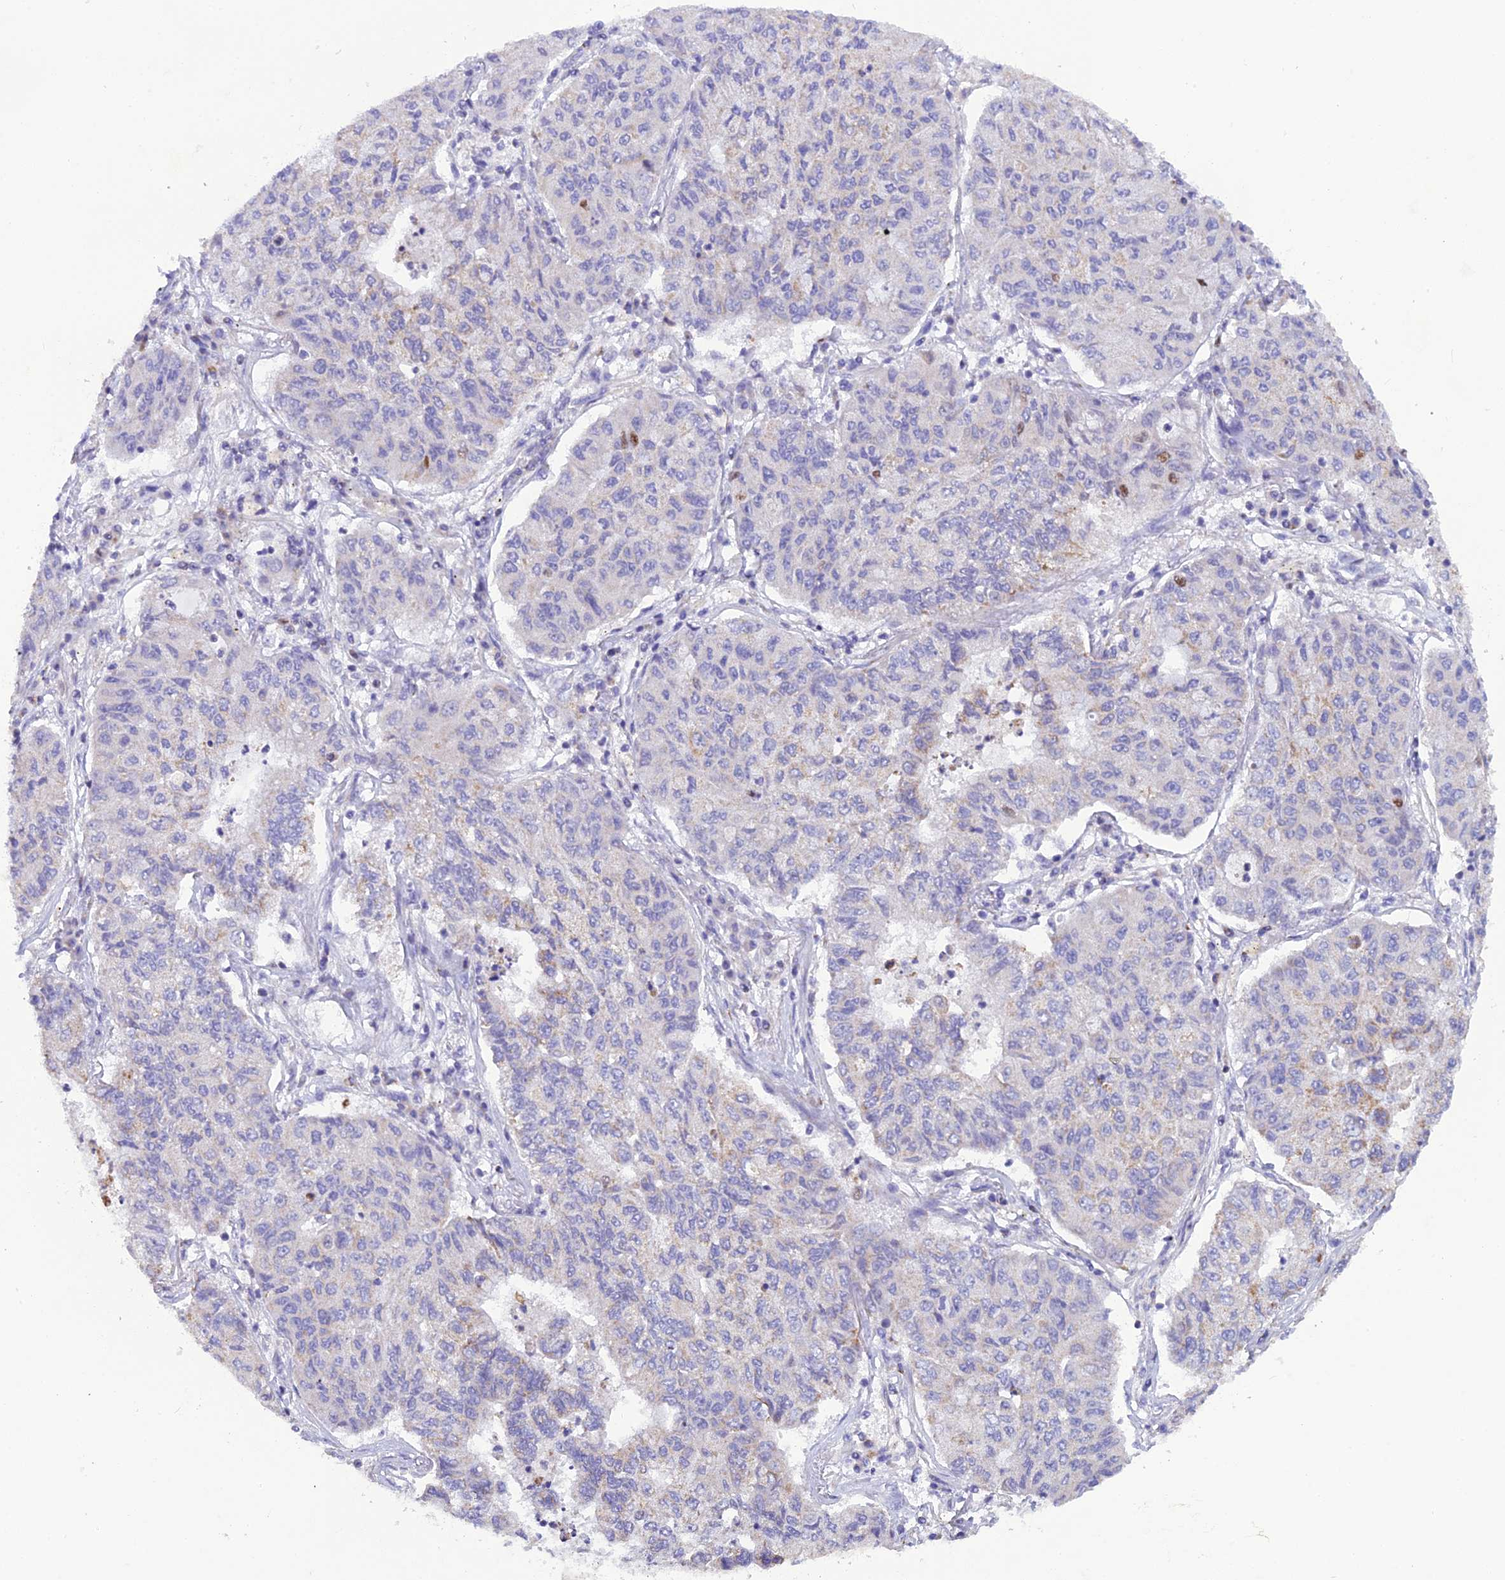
{"staining": {"intensity": "weak", "quantity": "<25%", "location": "cytoplasmic/membranous"}, "tissue": "lung cancer", "cell_type": "Tumor cells", "image_type": "cancer", "snomed": [{"axis": "morphology", "description": "Squamous cell carcinoma, NOS"}, {"axis": "topography", "description": "Lung"}], "caption": "Squamous cell carcinoma (lung) was stained to show a protein in brown. There is no significant positivity in tumor cells.", "gene": "POMGNT1", "patient": {"sex": "male", "age": 74}}